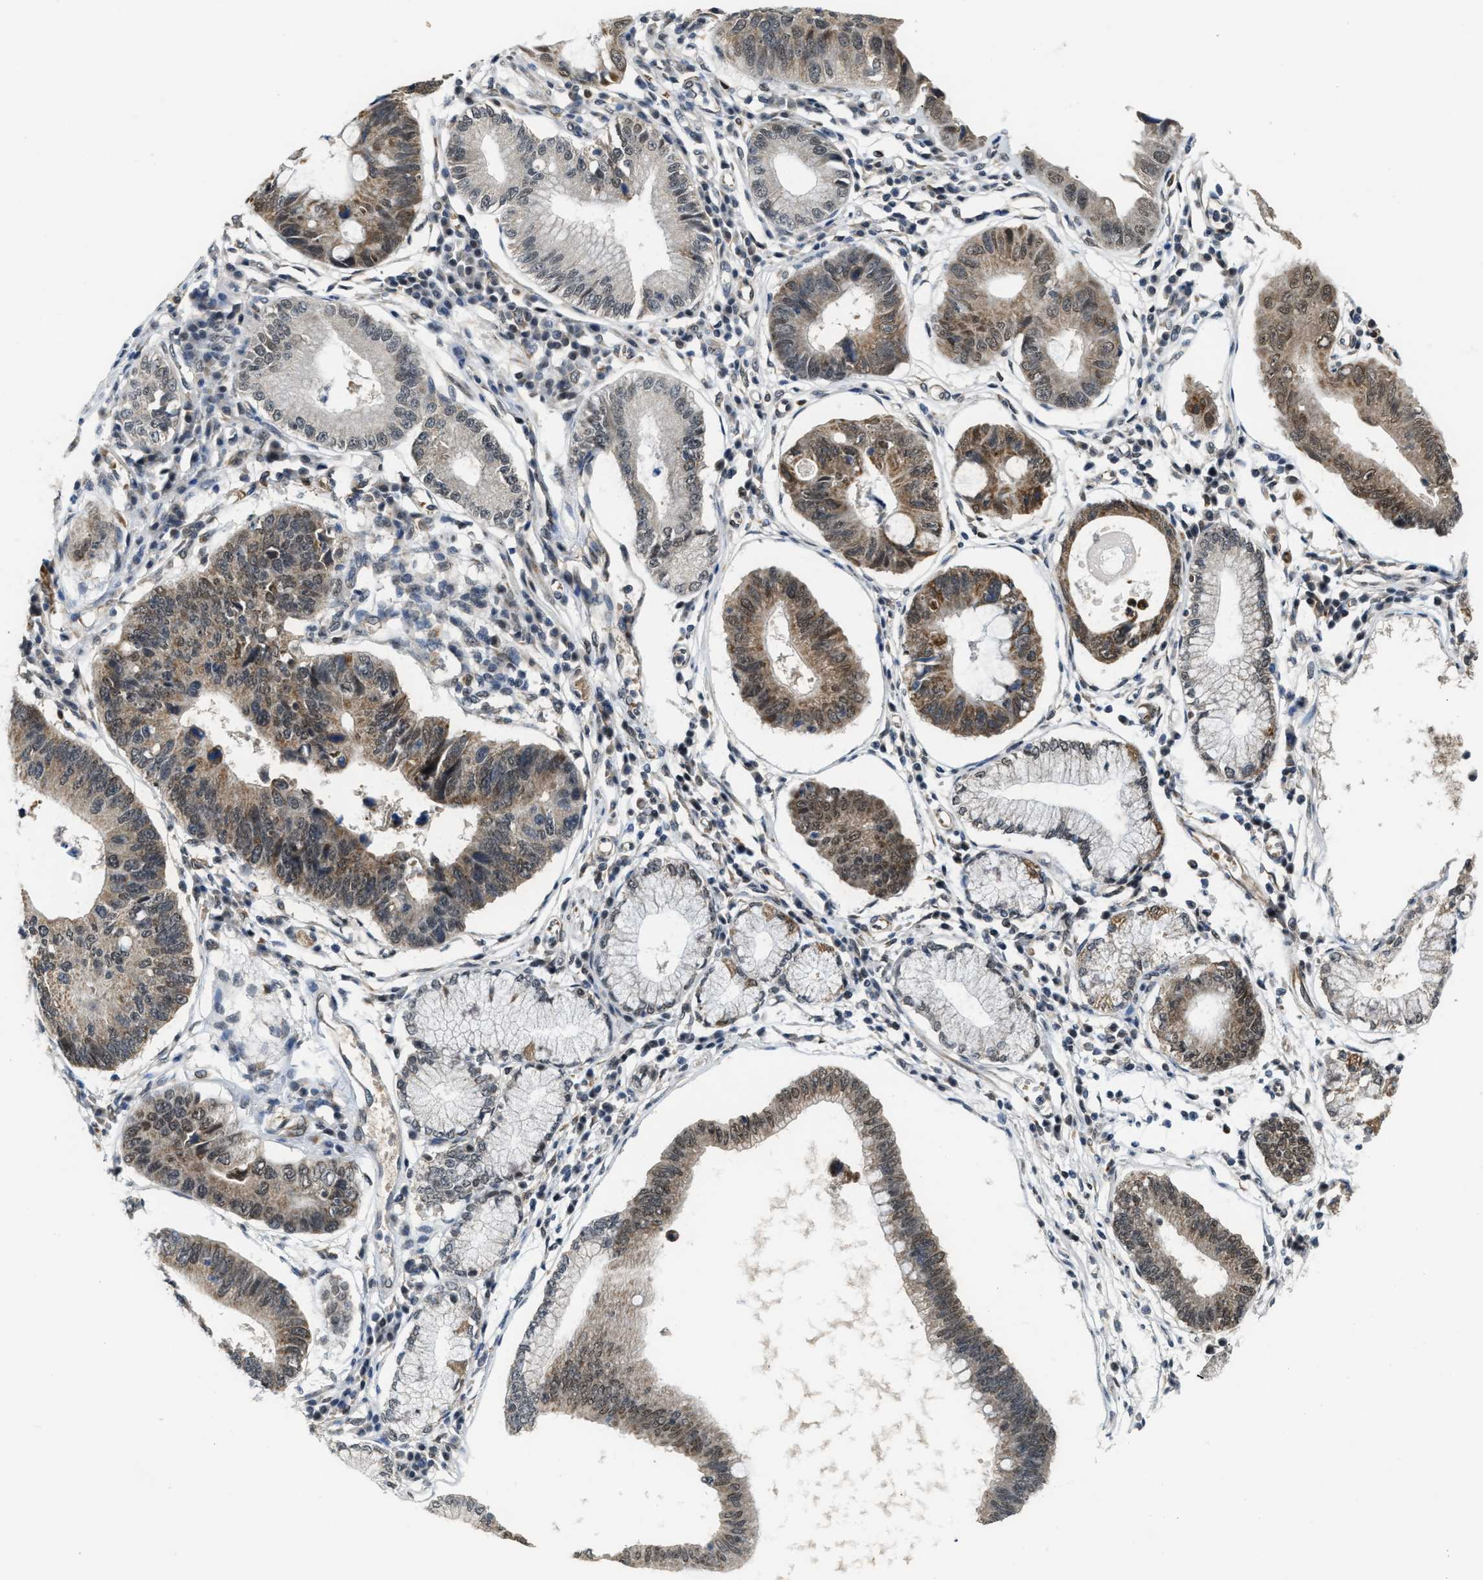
{"staining": {"intensity": "weak", "quantity": "25%-75%", "location": "cytoplasmic/membranous,nuclear"}, "tissue": "stomach cancer", "cell_type": "Tumor cells", "image_type": "cancer", "snomed": [{"axis": "morphology", "description": "Adenocarcinoma, NOS"}, {"axis": "topography", "description": "Stomach"}], "caption": "A histopathology image showing weak cytoplasmic/membranous and nuclear positivity in approximately 25%-75% of tumor cells in stomach cancer (adenocarcinoma), as visualized by brown immunohistochemical staining.", "gene": "KIF24", "patient": {"sex": "male", "age": 59}}